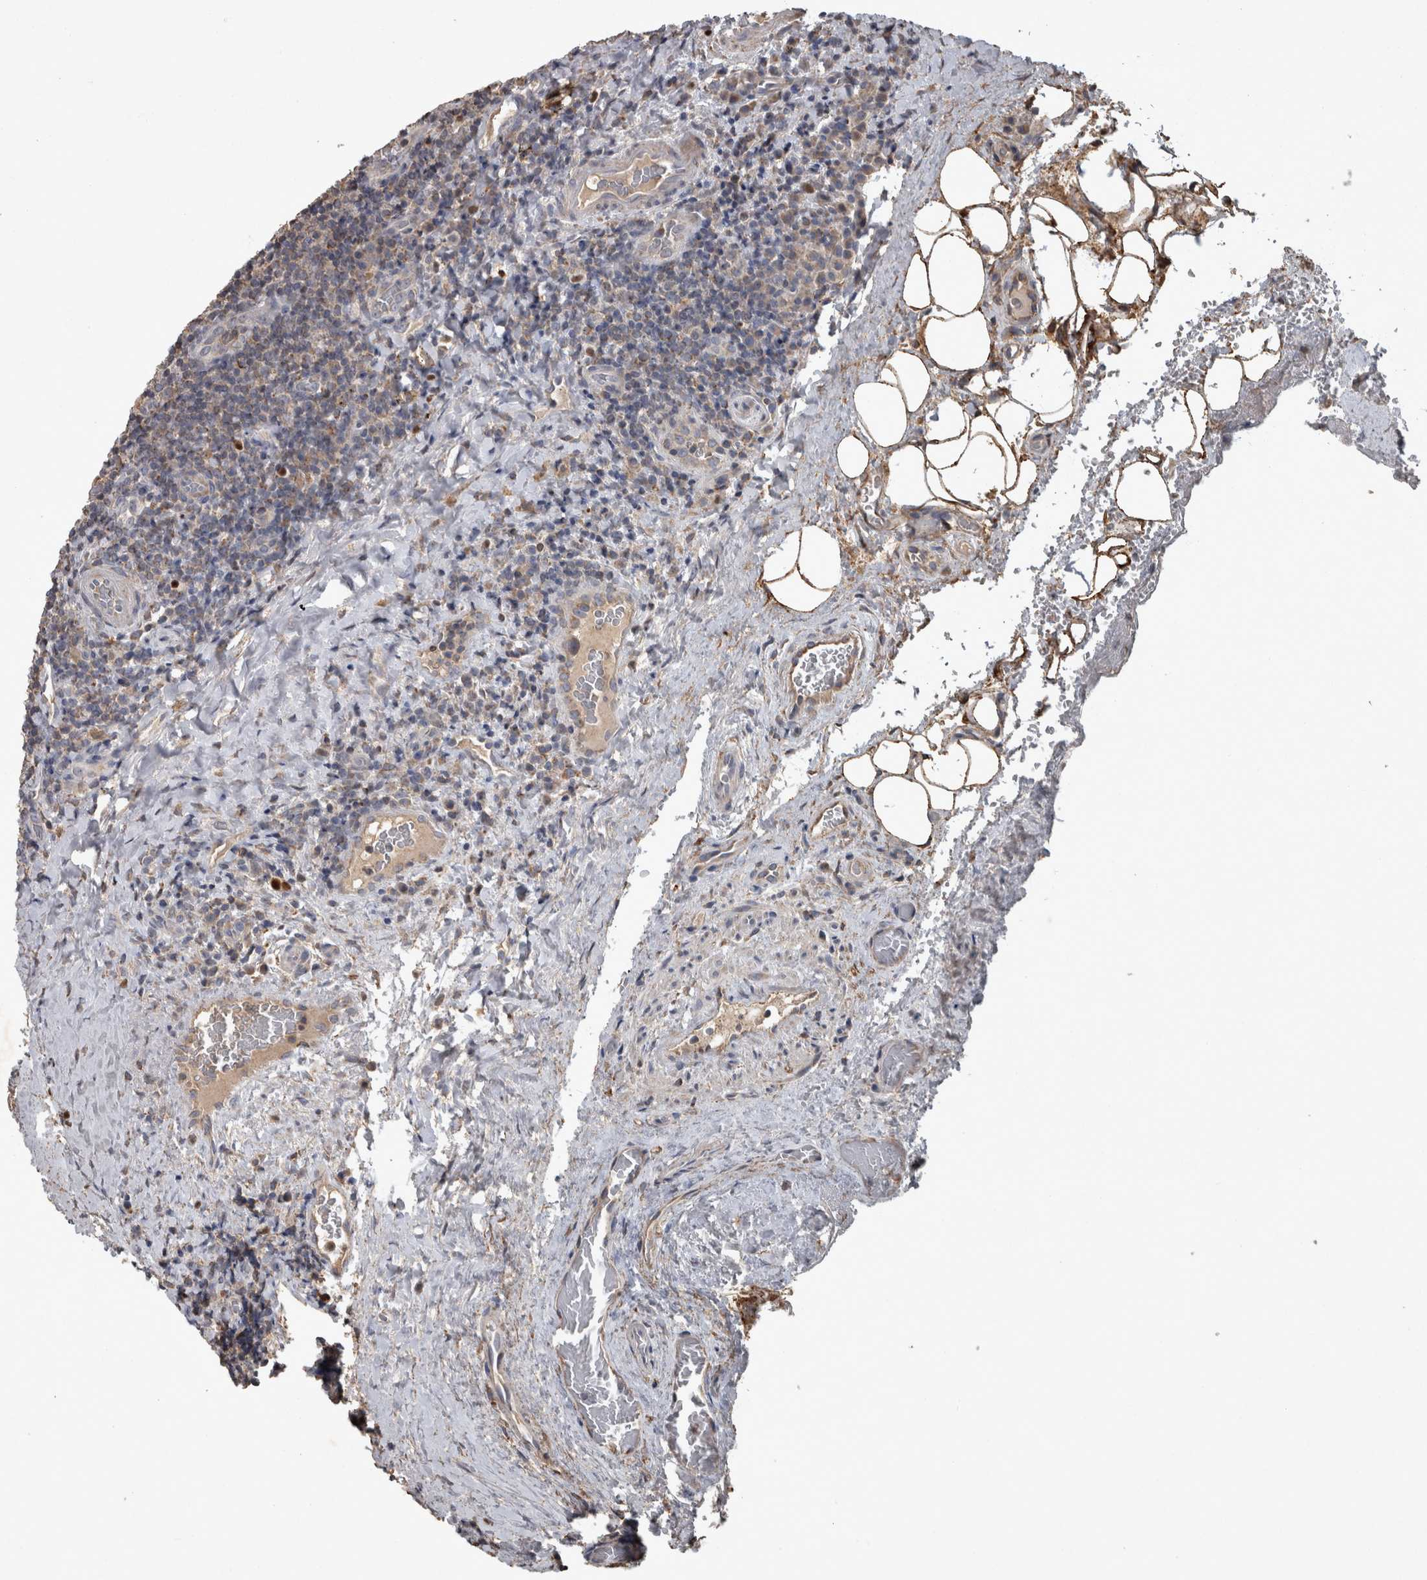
{"staining": {"intensity": "negative", "quantity": "none", "location": "none"}, "tissue": "lymphoma", "cell_type": "Tumor cells", "image_type": "cancer", "snomed": [{"axis": "morphology", "description": "Malignant lymphoma, non-Hodgkin's type, High grade"}, {"axis": "topography", "description": "Tonsil"}], "caption": "High magnification brightfield microscopy of malignant lymphoma, non-Hodgkin's type (high-grade) stained with DAB (brown) and counterstained with hematoxylin (blue): tumor cells show no significant expression.", "gene": "PPP1R3C", "patient": {"sex": "female", "age": 36}}